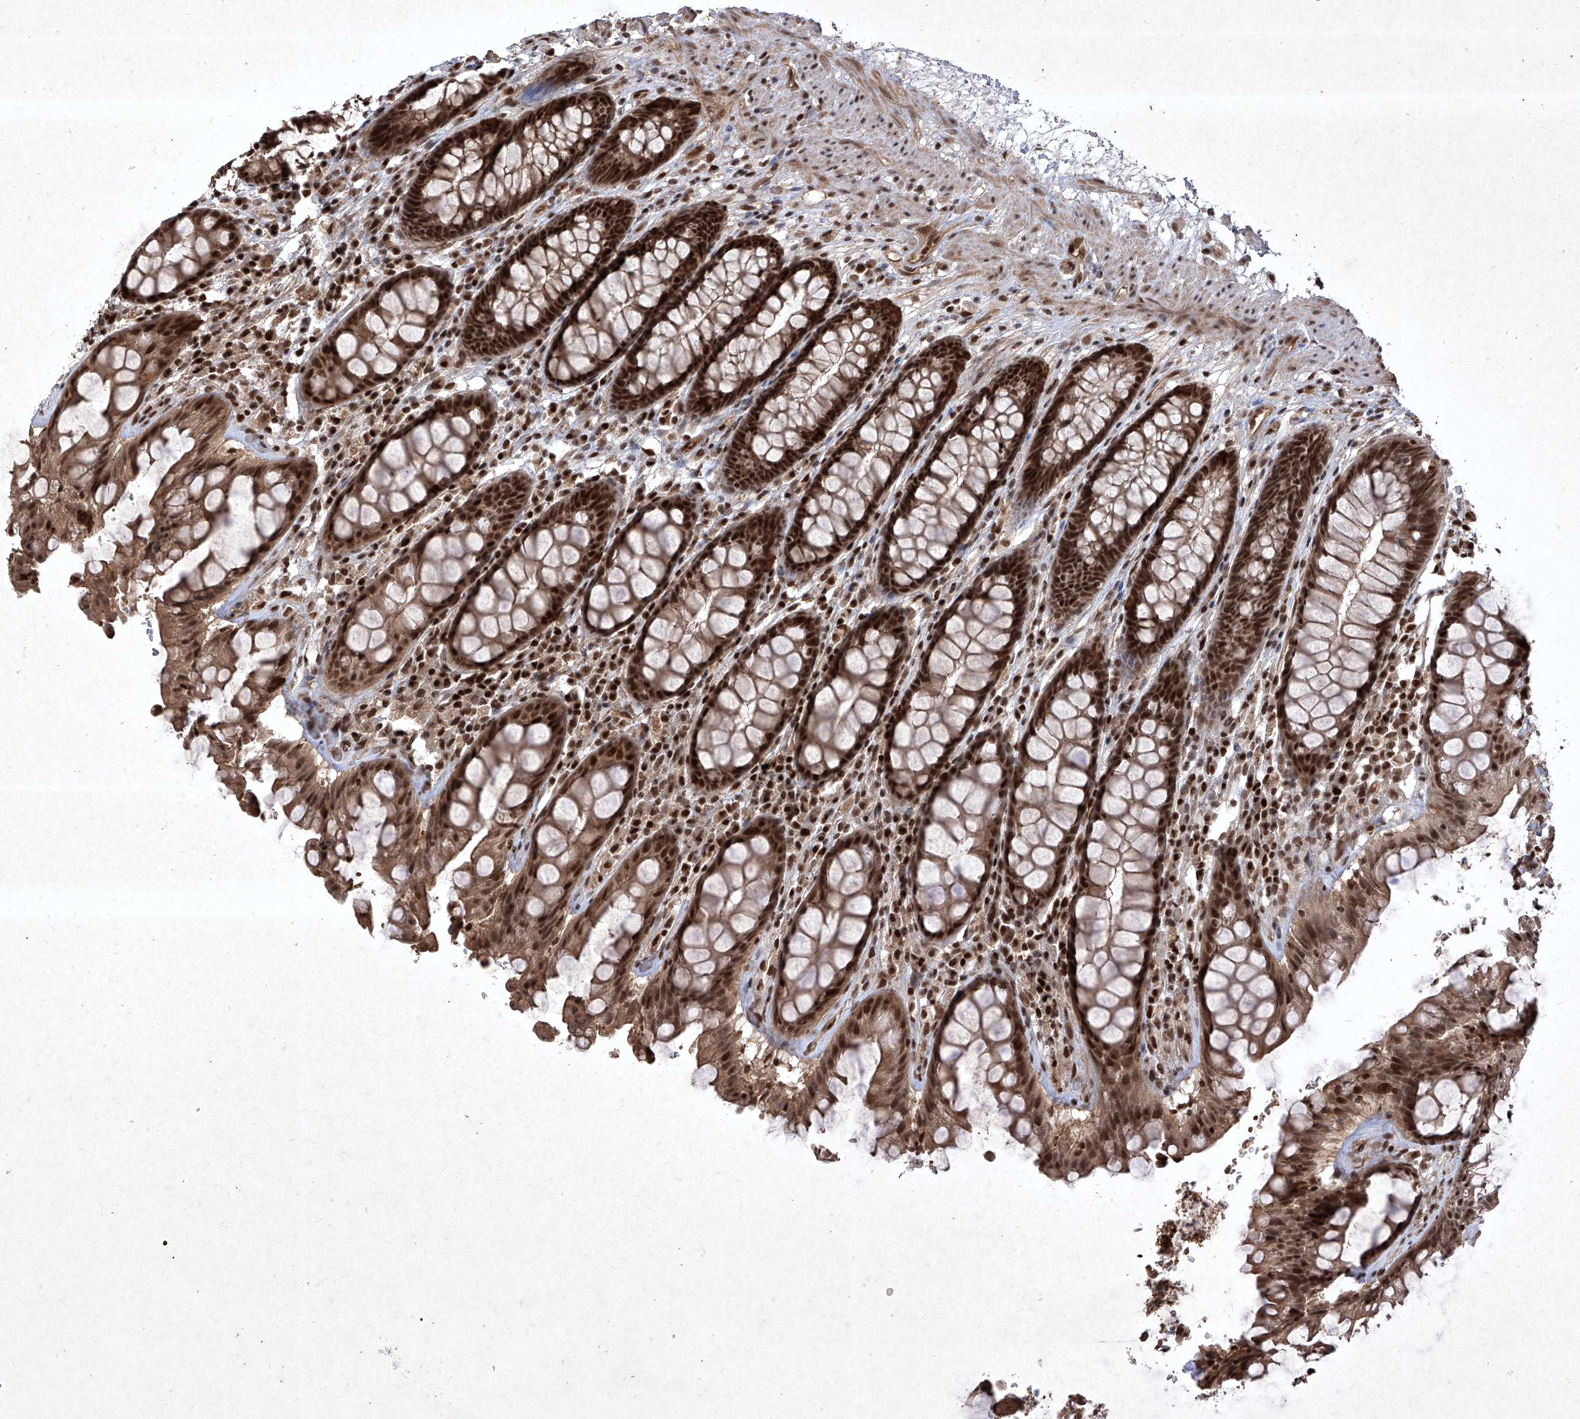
{"staining": {"intensity": "strong", "quantity": ">75%", "location": "cytoplasmic/membranous,nuclear"}, "tissue": "rectum", "cell_type": "Glandular cells", "image_type": "normal", "snomed": [{"axis": "morphology", "description": "Normal tissue, NOS"}, {"axis": "topography", "description": "Rectum"}], "caption": "Benign rectum demonstrates strong cytoplasmic/membranous,nuclear positivity in about >75% of glandular cells, visualized by immunohistochemistry.", "gene": "IRF2", "patient": {"sex": "male", "age": 64}}